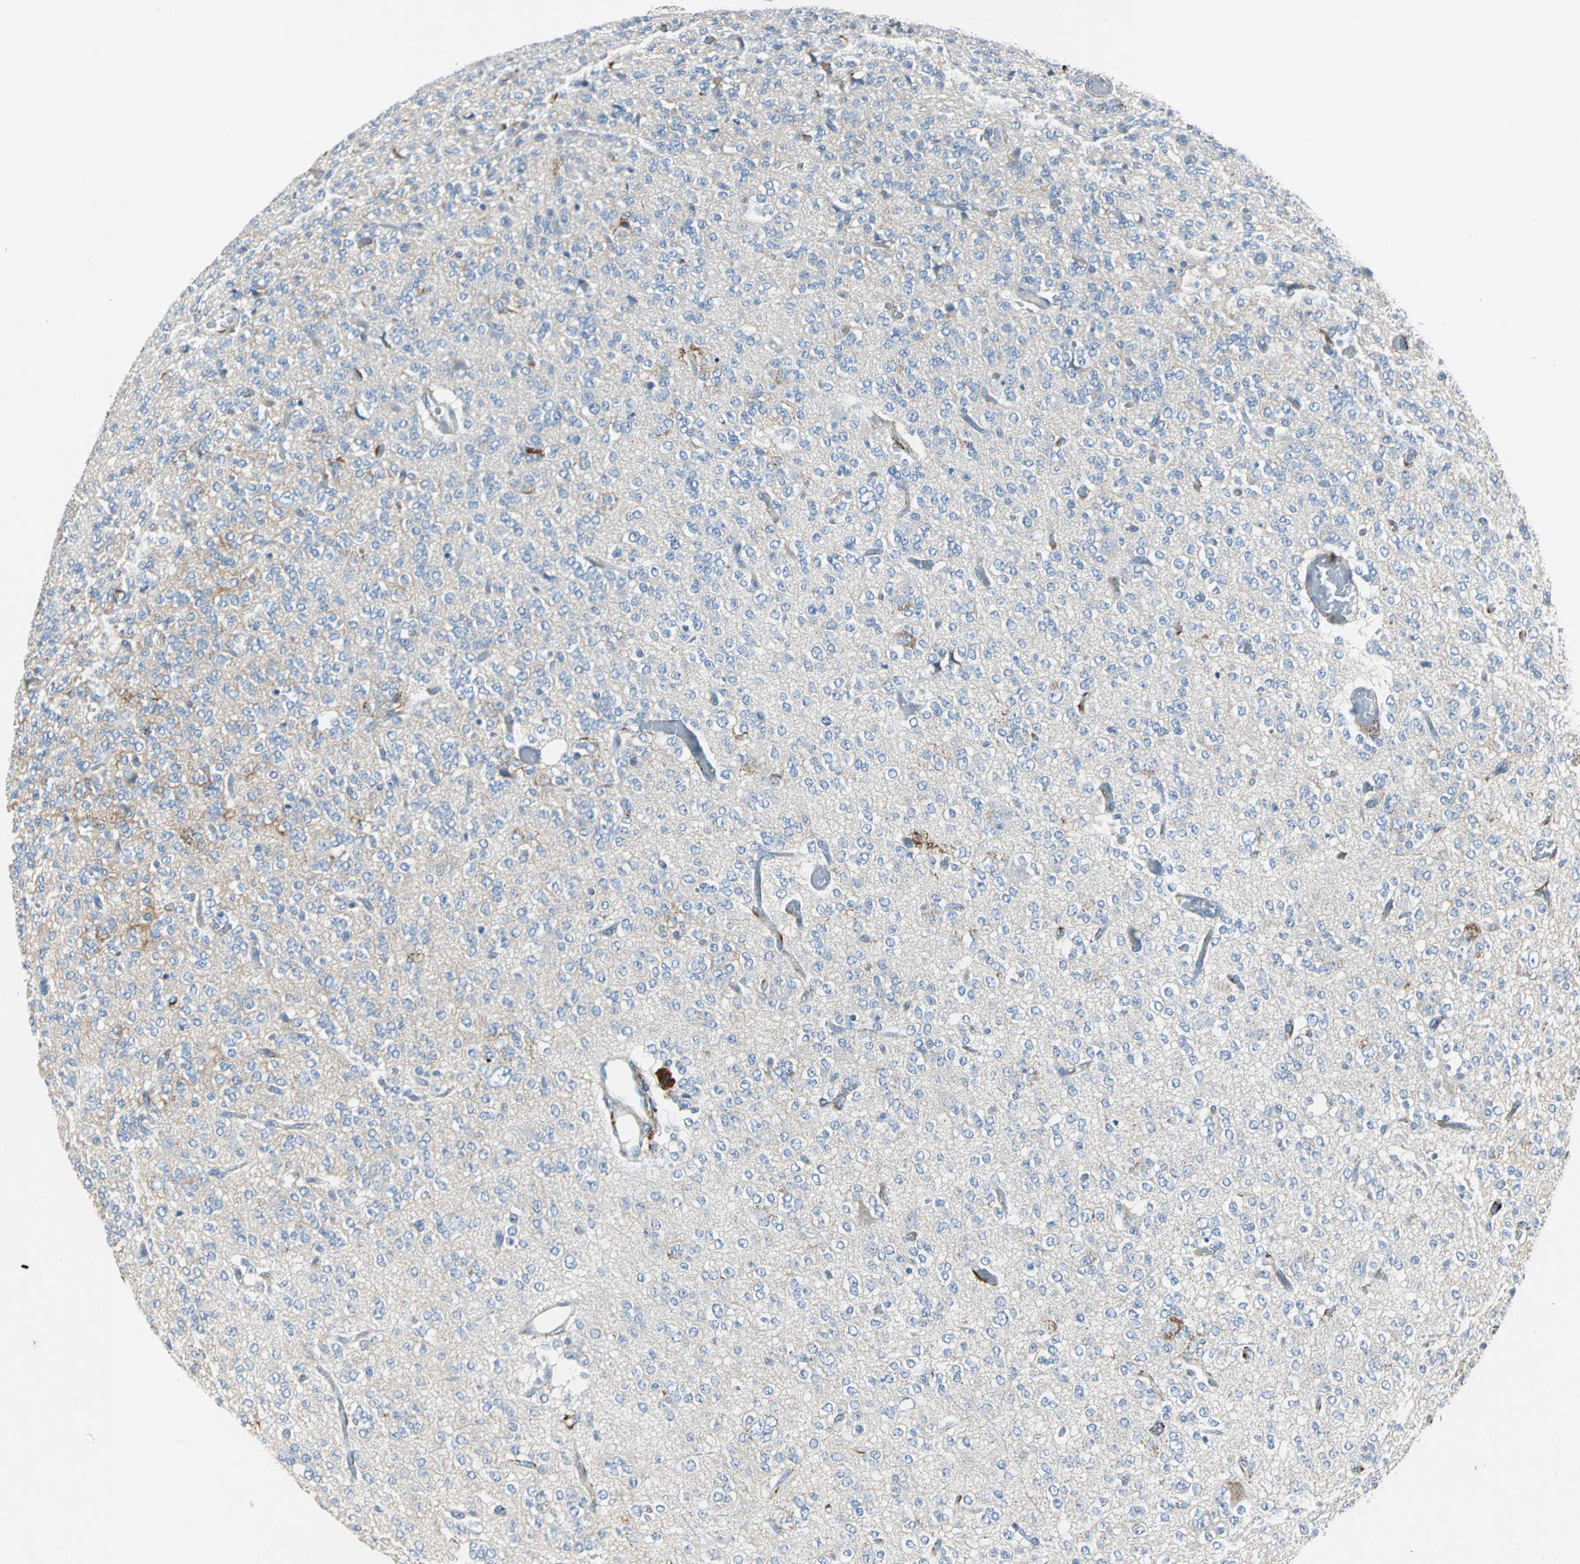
{"staining": {"intensity": "negative", "quantity": "none", "location": "none"}, "tissue": "glioma", "cell_type": "Tumor cells", "image_type": "cancer", "snomed": [{"axis": "morphology", "description": "Glioma, malignant, Low grade"}, {"axis": "topography", "description": "Brain"}], "caption": "The image shows no staining of tumor cells in malignant glioma (low-grade).", "gene": "EFNB3", "patient": {"sex": "male", "age": 38}}